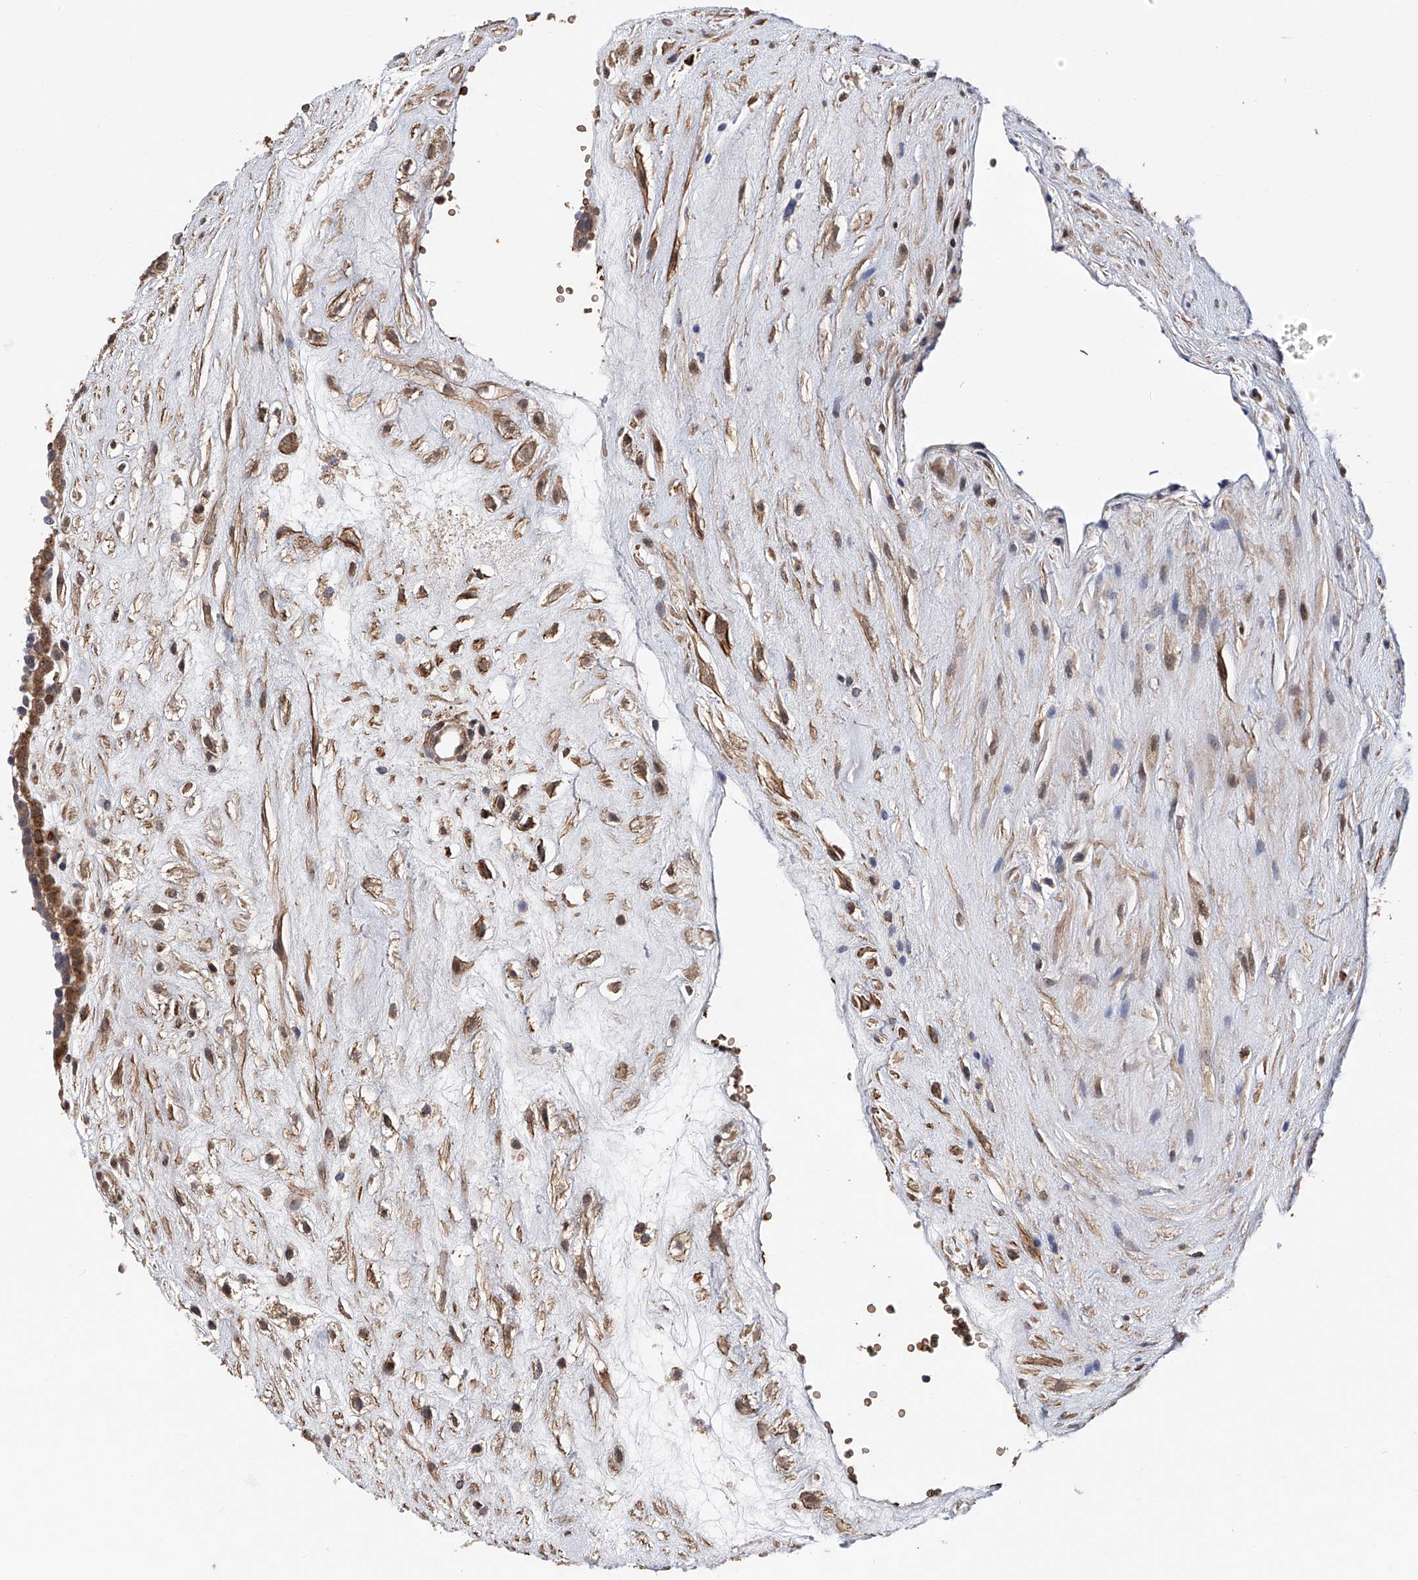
{"staining": {"intensity": "strong", "quantity": ">75%", "location": "cytoplasmic/membranous"}, "tissue": "placenta", "cell_type": "Decidual cells", "image_type": "normal", "snomed": [{"axis": "morphology", "description": "Normal tissue, NOS"}, {"axis": "topography", "description": "Placenta"}], "caption": "Immunohistochemistry (IHC) micrograph of benign human placenta stained for a protein (brown), which exhibits high levels of strong cytoplasmic/membranous expression in about >75% of decidual cells.", "gene": "SPOCK1", "patient": {"sex": "female", "age": 18}}